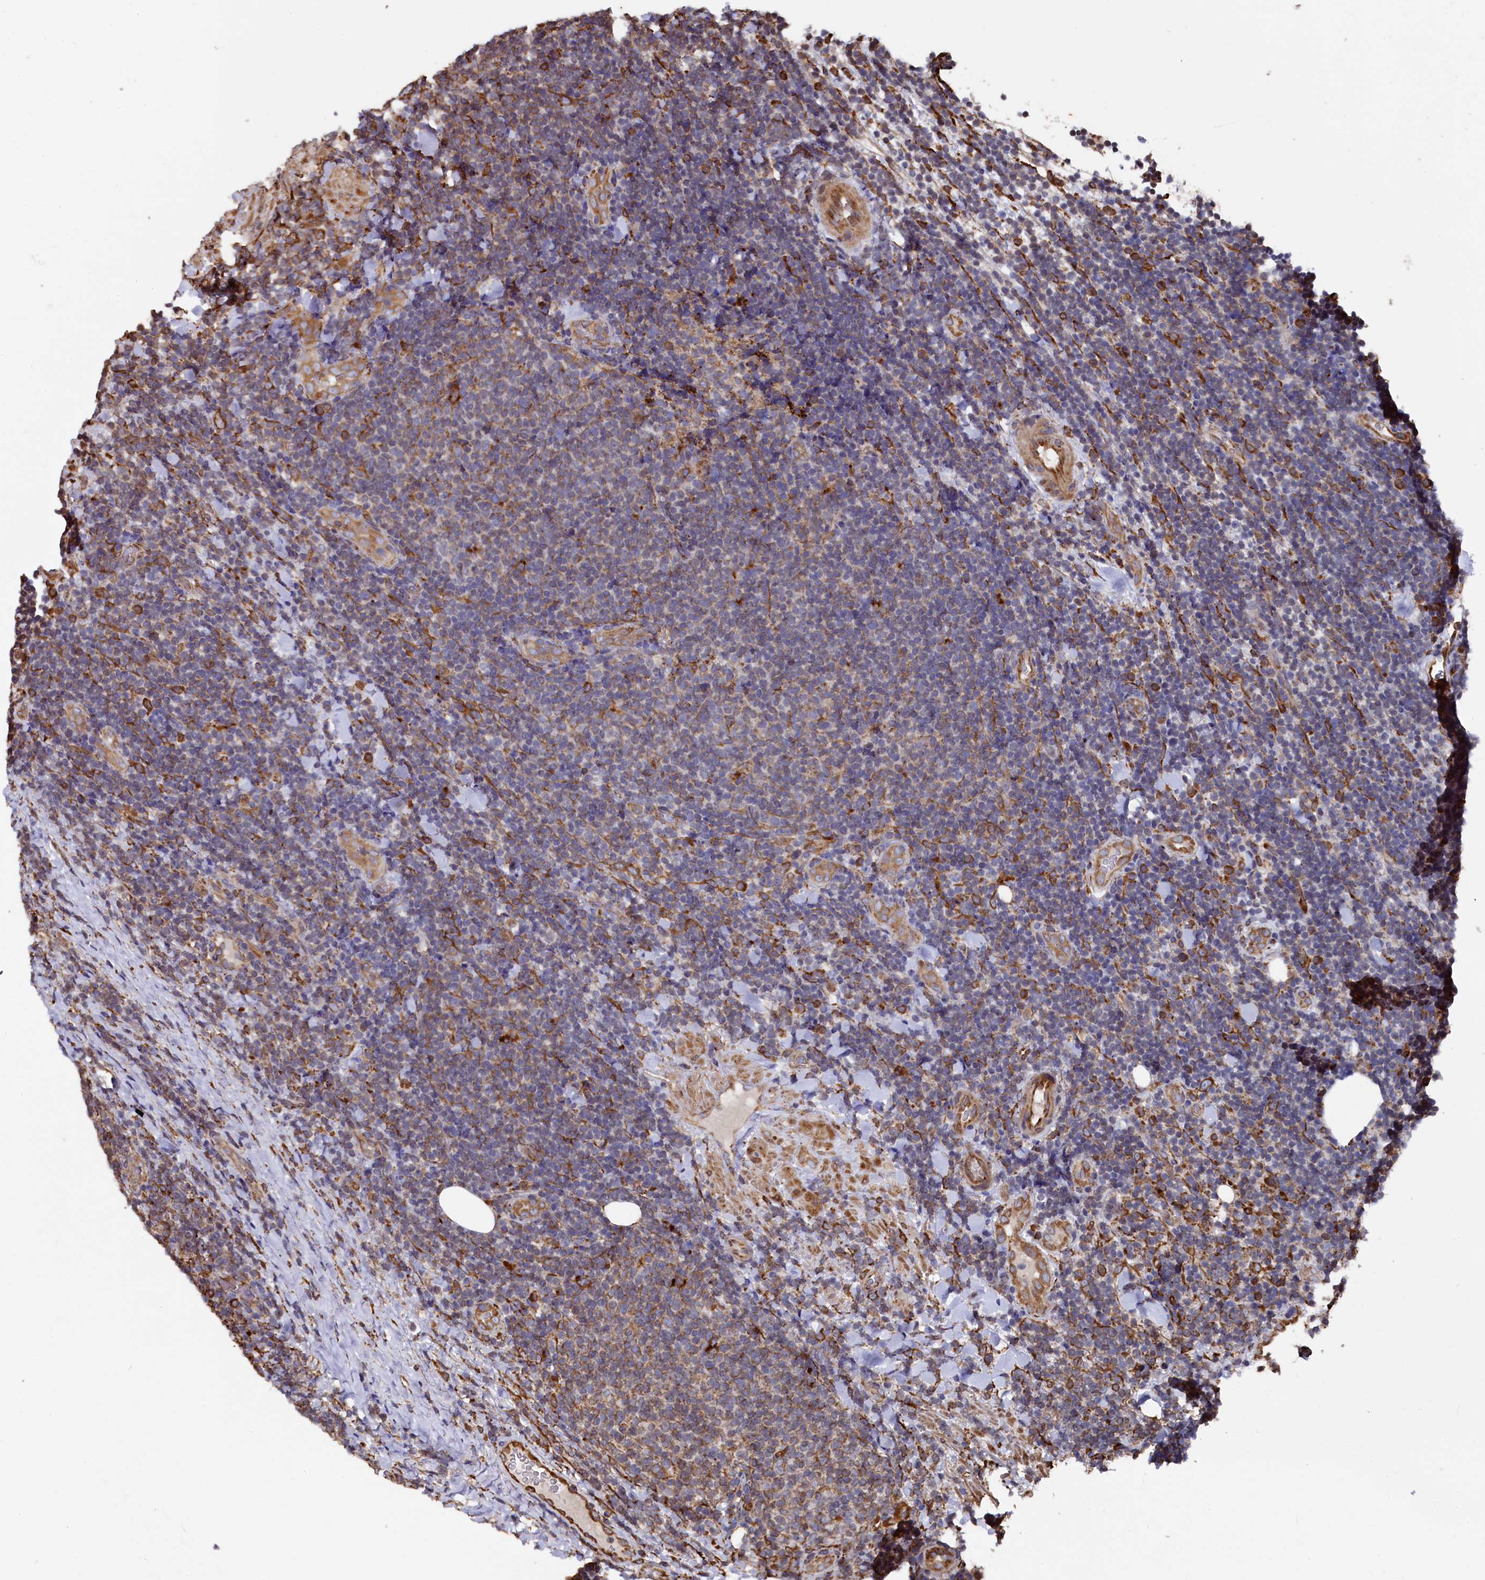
{"staining": {"intensity": "negative", "quantity": "none", "location": "none"}, "tissue": "lymphoma", "cell_type": "Tumor cells", "image_type": "cancer", "snomed": [{"axis": "morphology", "description": "Malignant lymphoma, non-Hodgkin's type, Low grade"}, {"axis": "topography", "description": "Lymph node"}], "caption": "IHC of malignant lymphoma, non-Hodgkin's type (low-grade) reveals no expression in tumor cells. (Stains: DAB IHC with hematoxylin counter stain, Microscopy: brightfield microscopy at high magnification).", "gene": "NEURL1B", "patient": {"sex": "male", "age": 66}}